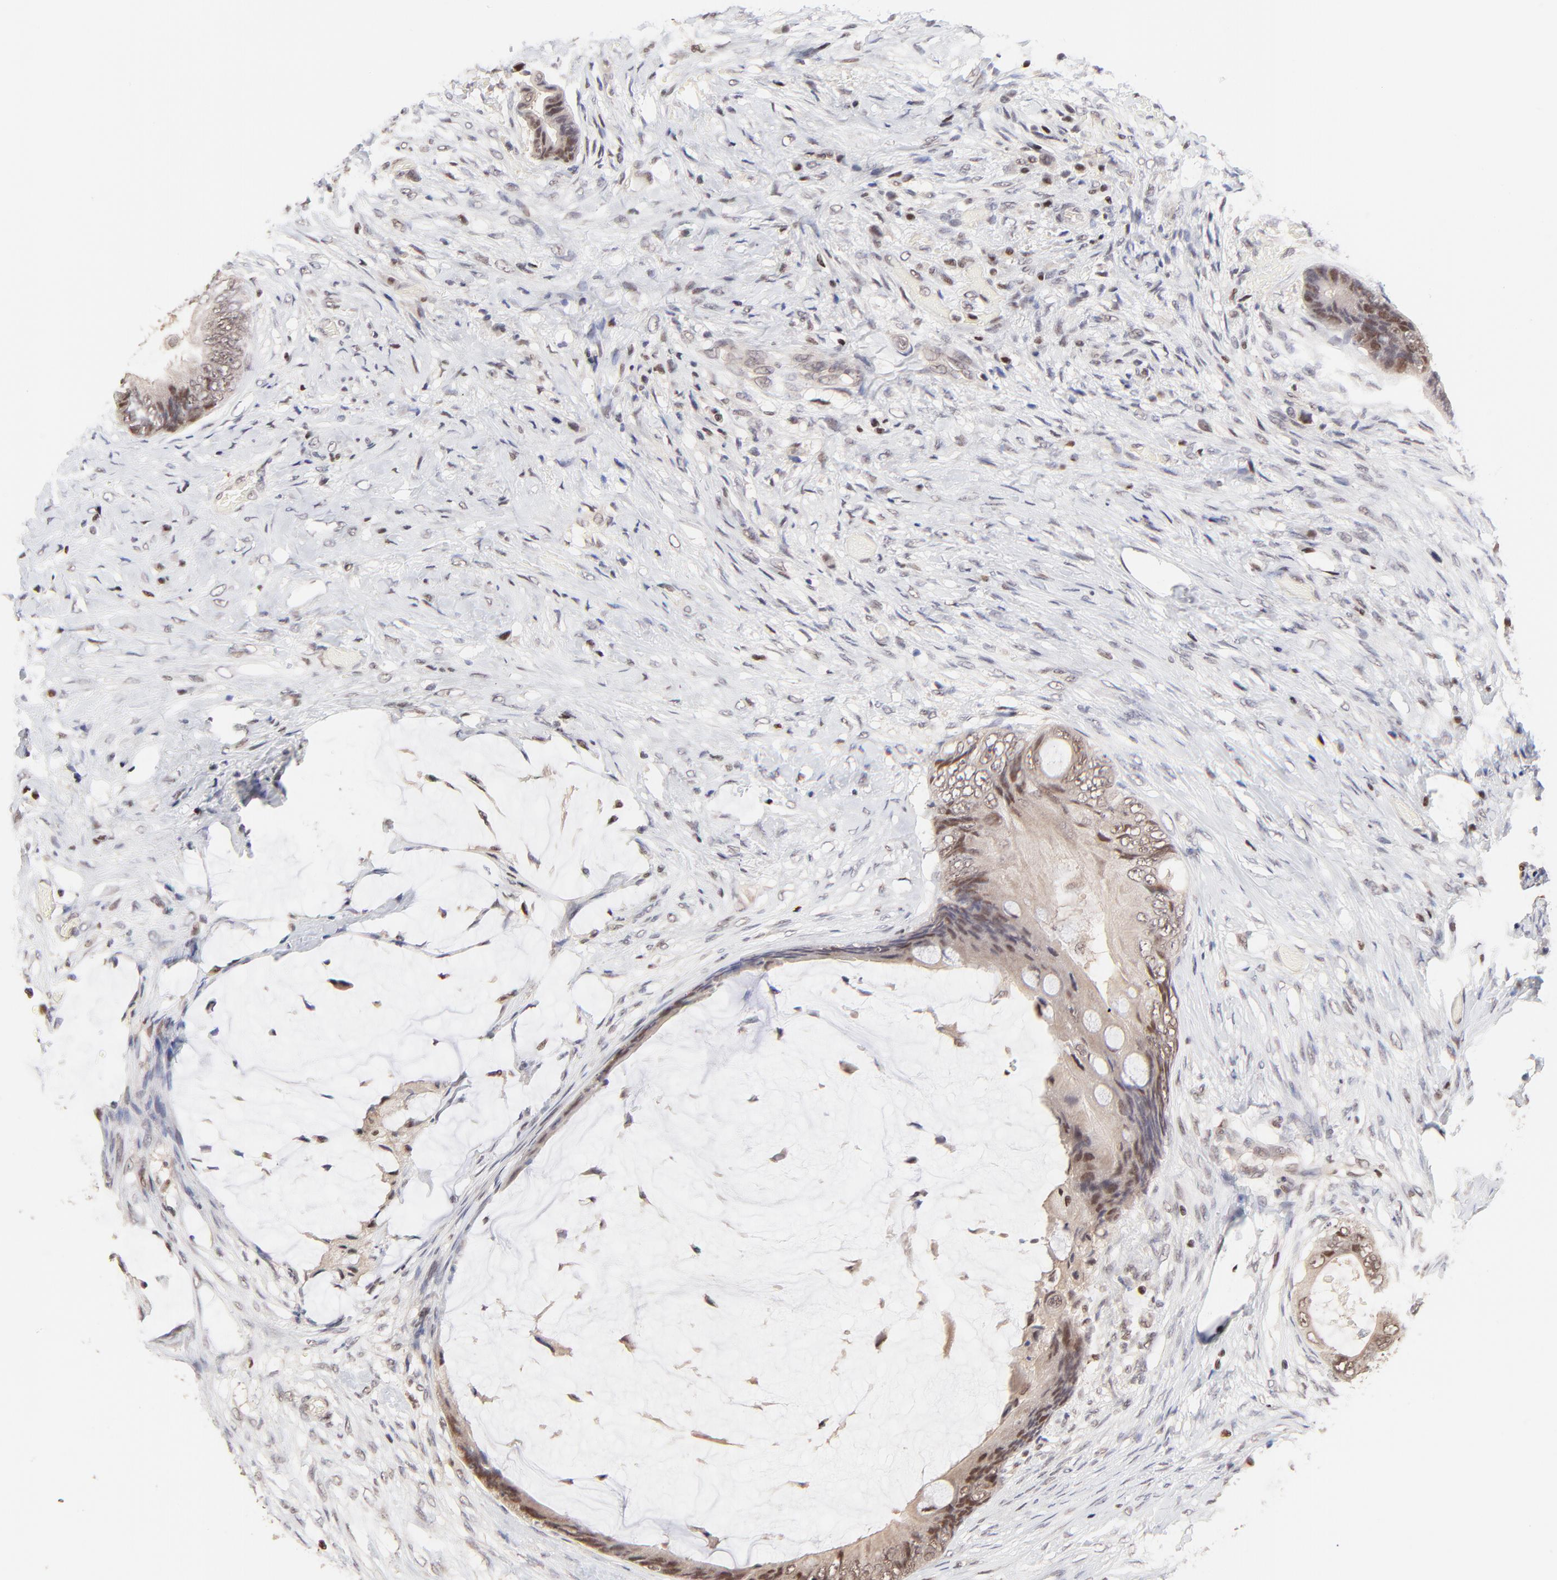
{"staining": {"intensity": "moderate", "quantity": ">75%", "location": "cytoplasmic/membranous,nuclear"}, "tissue": "colorectal cancer", "cell_type": "Tumor cells", "image_type": "cancer", "snomed": [{"axis": "morphology", "description": "Normal tissue, NOS"}, {"axis": "morphology", "description": "Adenocarcinoma, NOS"}, {"axis": "topography", "description": "Rectum"}, {"axis": "topography", "description": "Peripheral nerve tissue"}], "caption": "The immunohistochemical stain labels moderate cytoplasmic/membranous and nuclear staining in tumor cells of colorectal cancer (adenocarcinoma) tissue.", "gene": "DSN1", "patient": {"sex": "female", "age": 77}}